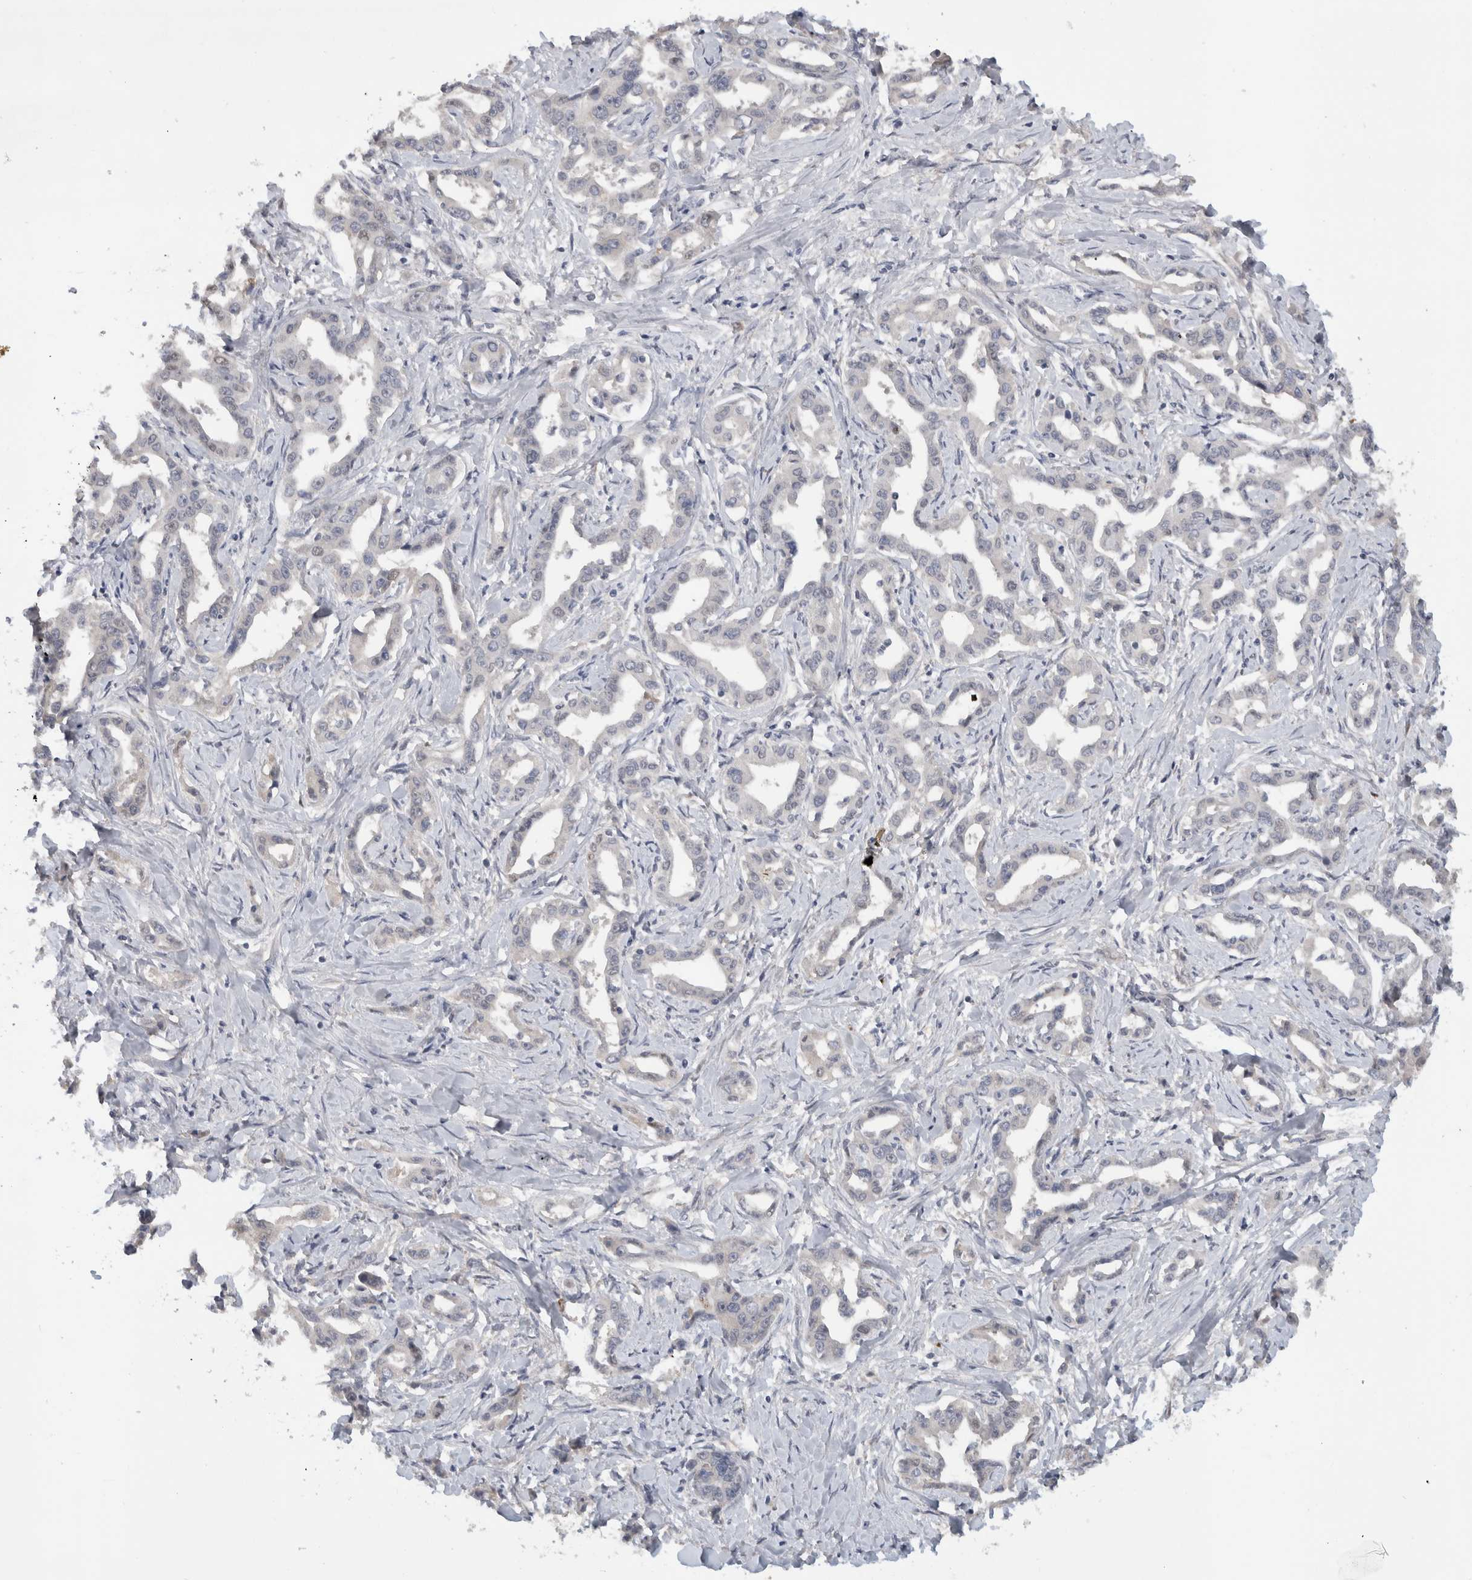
{"staining": {"intensity": "negative", "quantity": "none", "location": "none"}, "tissue": "liver cancer", "cell_type": "Tumor cells", "image_type": "cancer", "snomed": [{"axis": "morphology", "description": "Cholangiocarcinoma"}, {"axis": "topography", "description": "Liver"}], "caption": "High magnification brightfield microscopy of liver cancer (cholangiocarcinoma) stained with DAB (3,3'-diaminobenzidine) (brown) and counterstained with hematoxylin (blue): tumor cells show no significant positivity.", "gene": "DYRK2", "patient": {"sex": "male", "age": 59}}